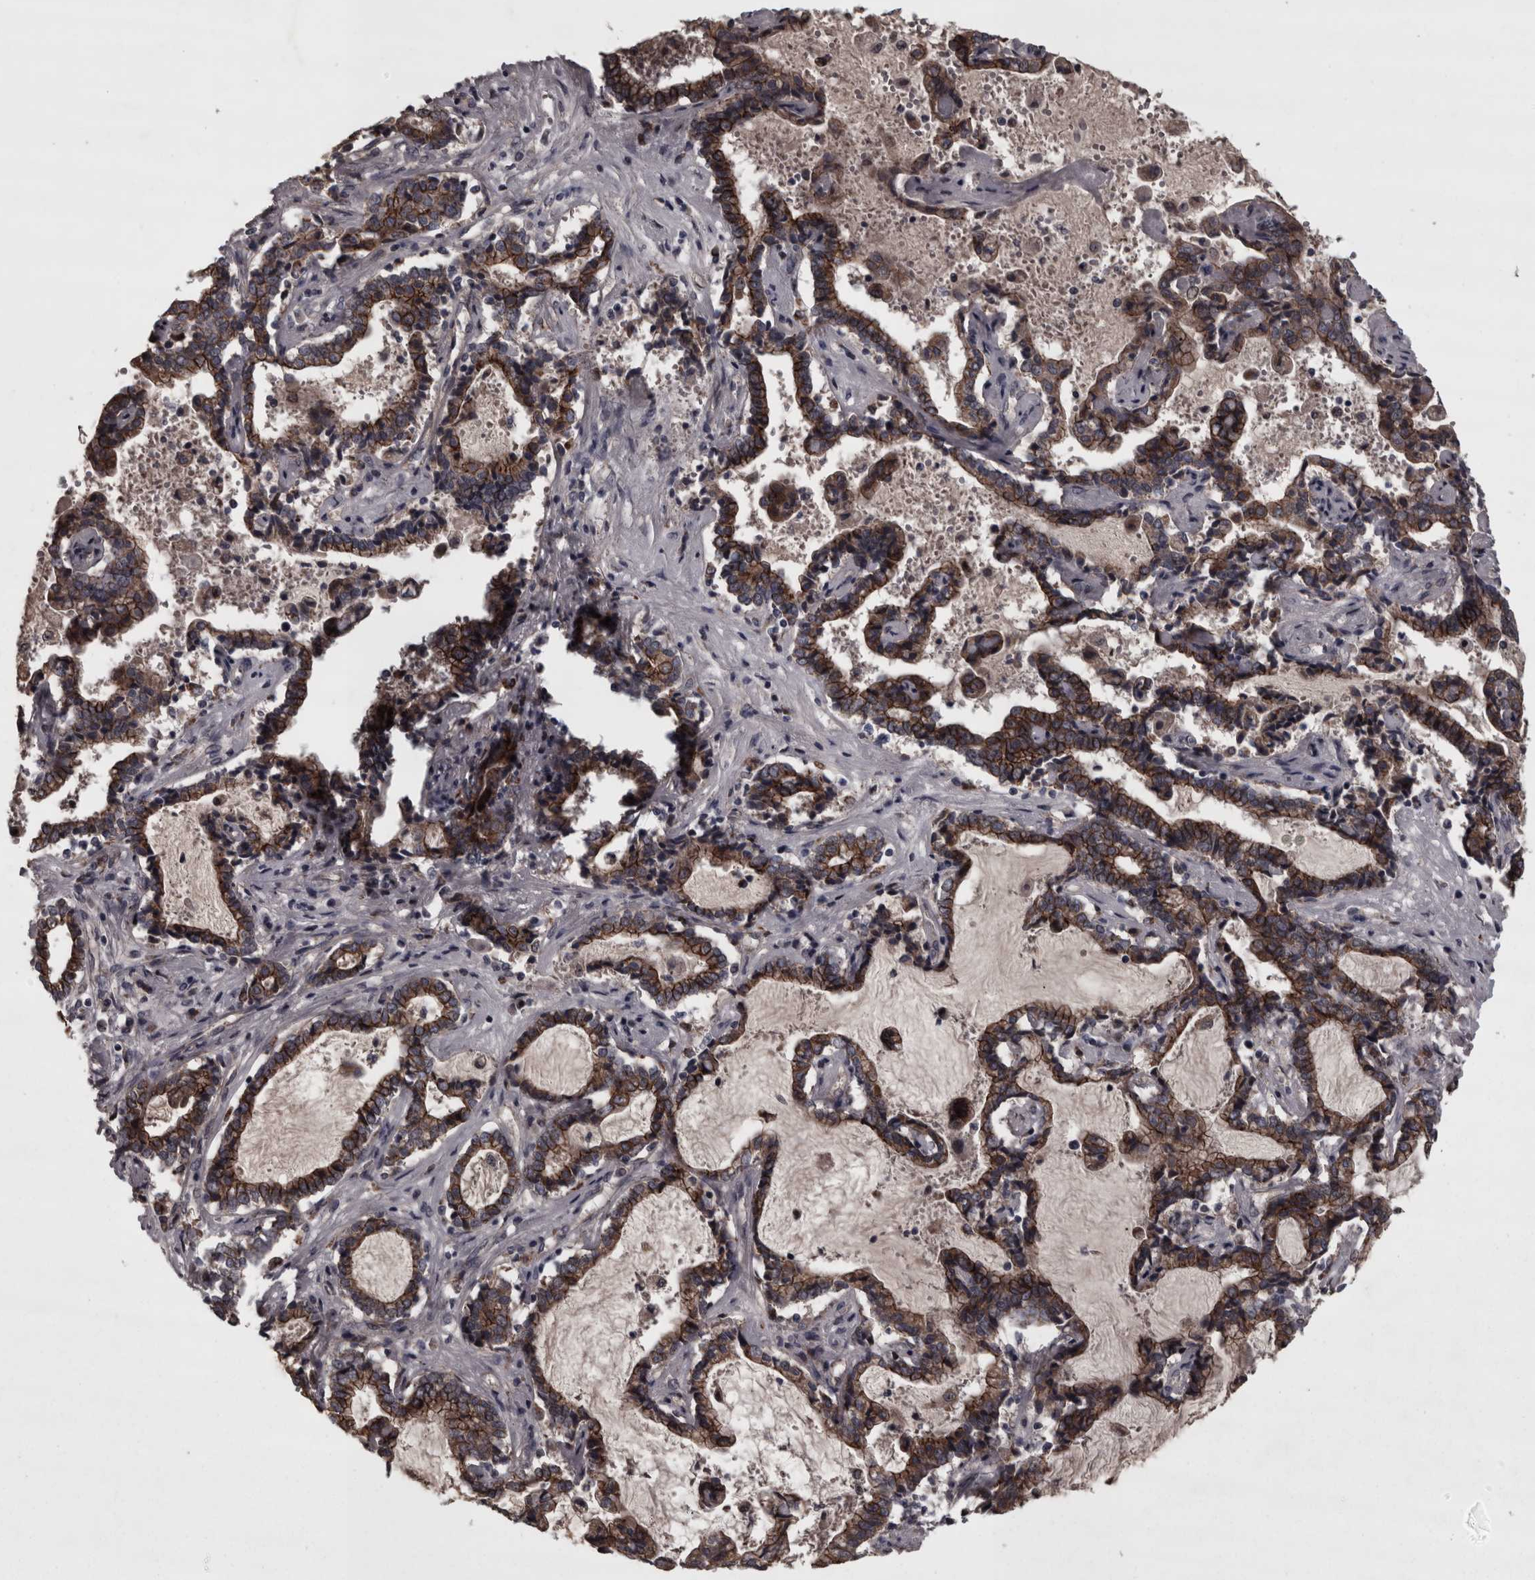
{"staining": {"intensity": "strong", "quantity": ">75%", "location": "cytoplasmic/membranous"}, "tissue": "liver cancer", "cell_type": "Tumor cells", "image_type": "cancer", "snomed": [{"axis": "morphology", "description": "Cholangiocarcinoma"}, {"axis": "topography", "description": "Liver"}], "caption": "Protein expression analysis of human liver cancer (cholangiocarcinoma) reveals strong cytoplasmic/membranous positivity in approximately >75% of tumor cells. (DAB (3,3'-diaminobenzidine) IHC, brown staining for protein, blue staining for nuclei).", "gene": "PCDH17", "patient": {"sex": "male", "age": 57}}